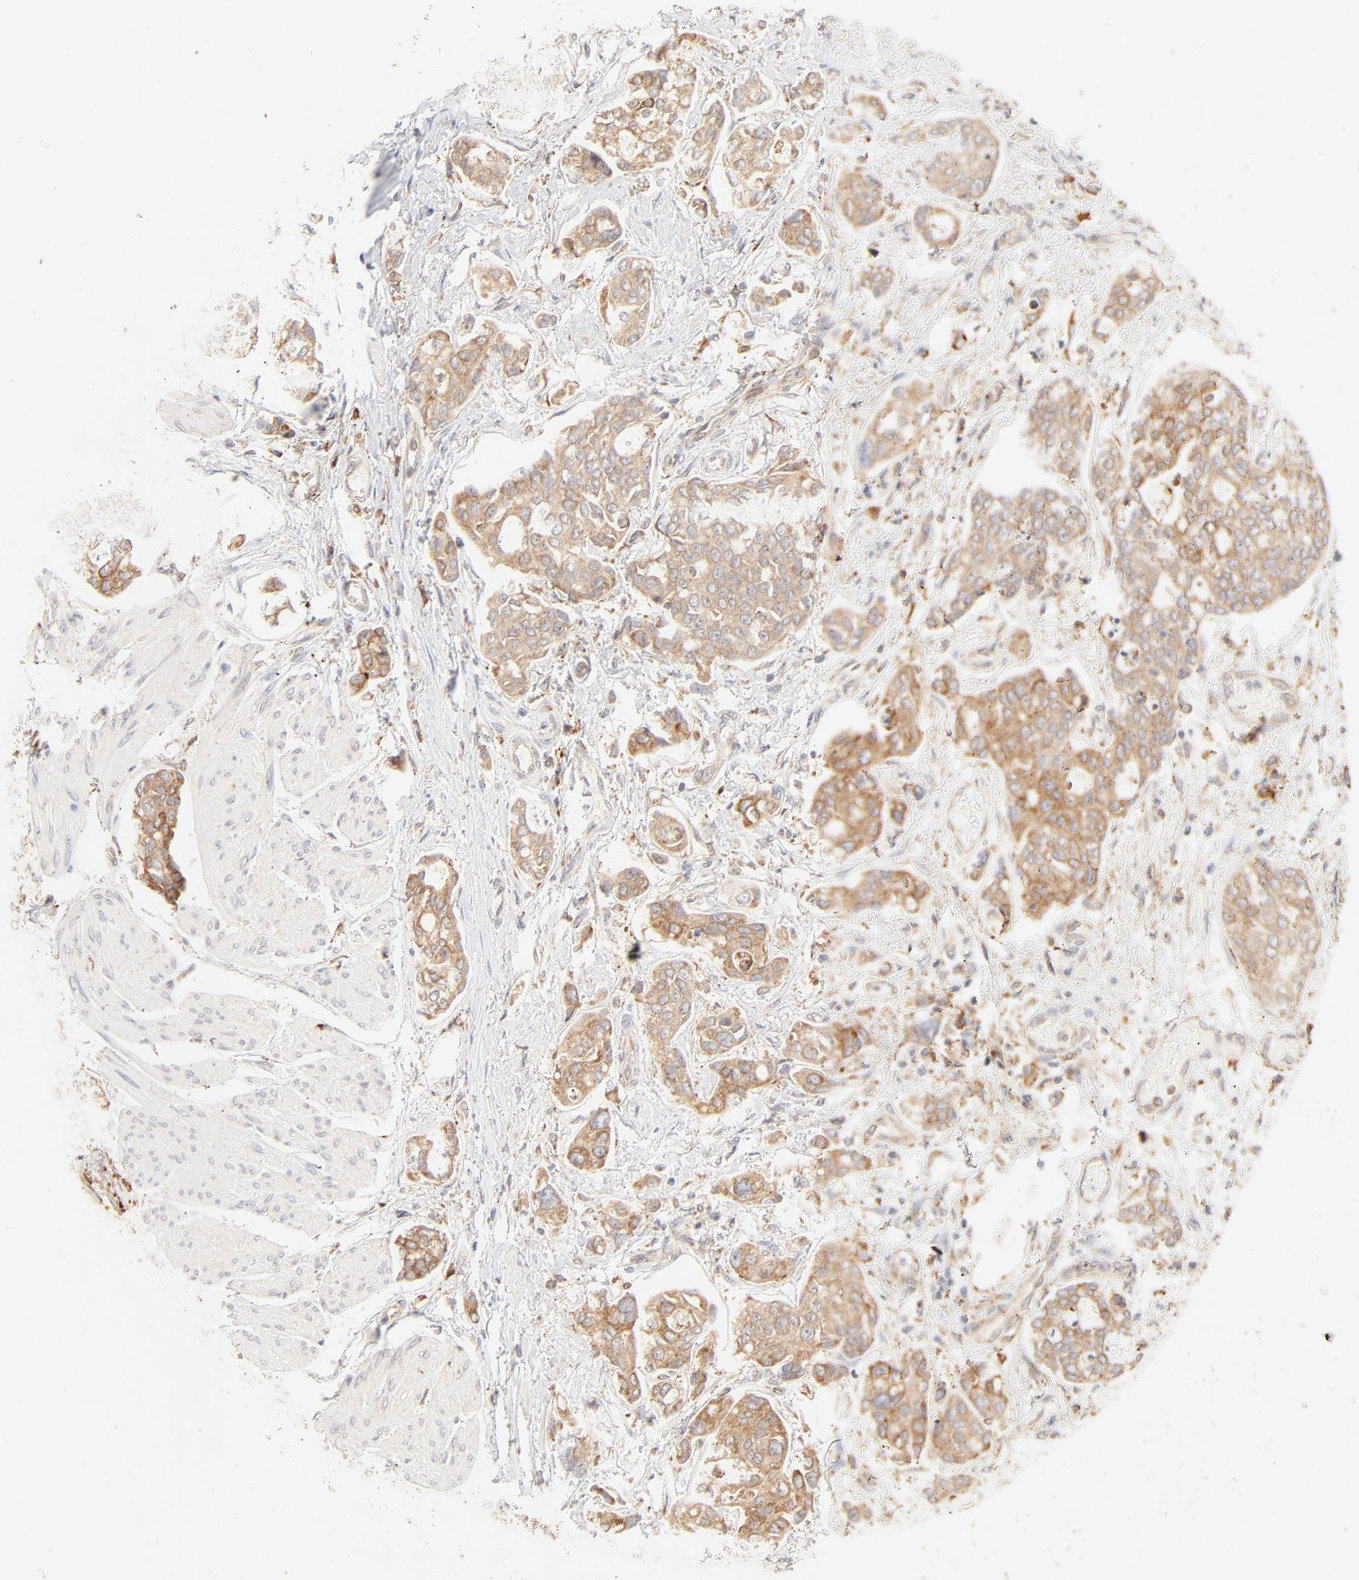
{"staining": {"intensity": "moderate", "quantity": ">75%", "location": "cytoplasmic/membranous"}, "tissue": "urothelial cancer", "cell_type": "Tumor cells", "image_type": "cancer", "snomed": [{"axis": "morphology", "description": "Urothelial carcinoma, High grade"}, {"axis": "topography", "description": "Urinary bladder"}], "caption": "High-magnification brightfield microscopy of high-grade urothelial carcinoma stained with DAB (3,3'-diaminobenzidine) (brown) and counterstained with hematoxylin (blue). tumor cells exhibit moderate cytoplasmic/membranous staining is present in about>75% of cells.", "gene": "PARP12", "patient": {"sex": "male", "age": 78}}